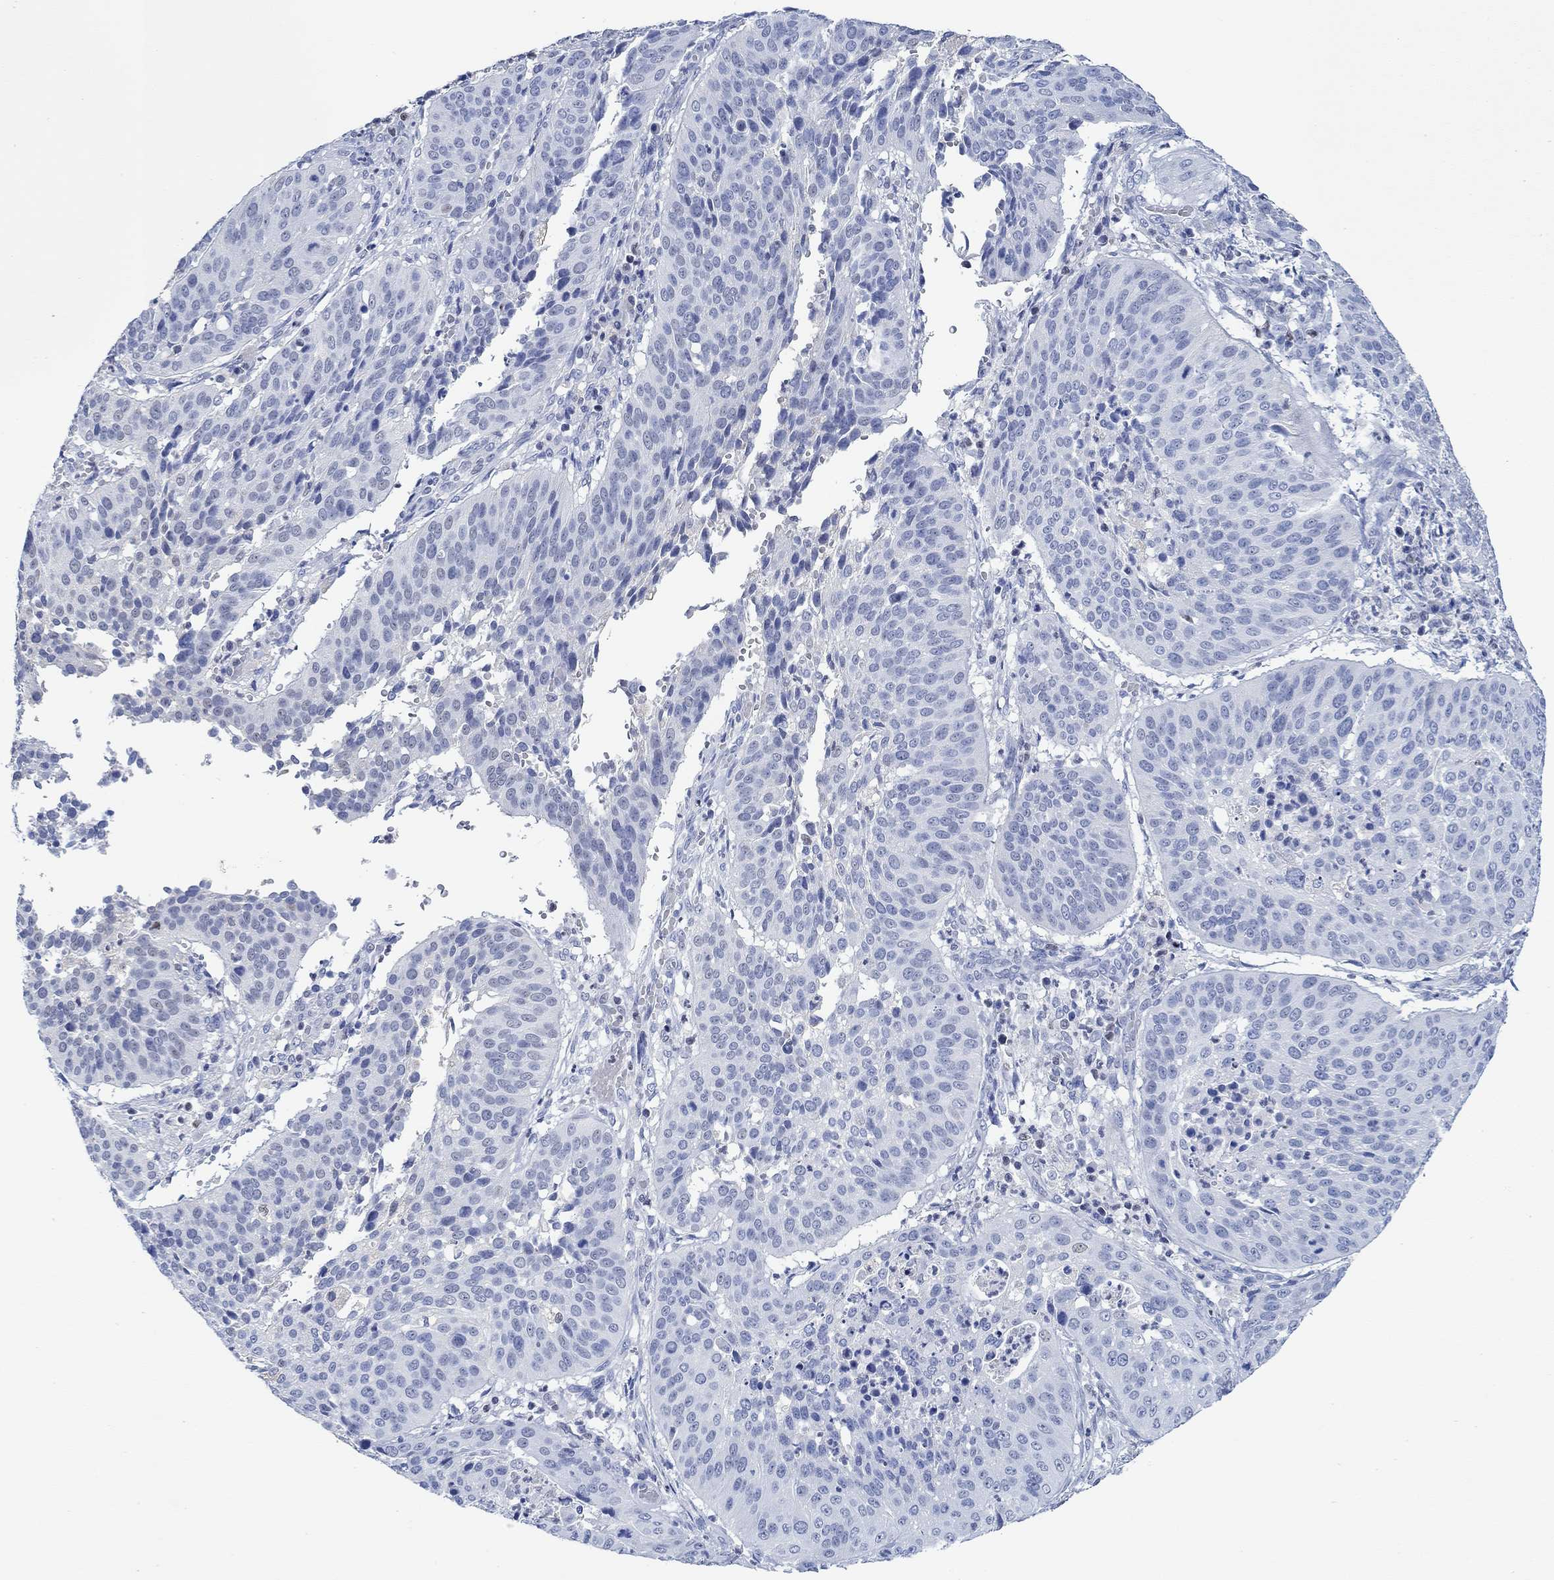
{"staining": {"intensity": "negative", "quantity": "none", "location": "none"}, "tissue": "cervical cancer", "cell_type": "Tumor cells", "image_type": "cancer", "snomed": [{"axis": "morphology", "description": "Normal tissue, NOS"}, {"axis": "morphology", "description": "Squamous cell carcinoma, NOS"}, {"axis": "topography", "description": "Cervix"}], "caption": "Cervical cancer (squamous cell carcinoma) stained for a protein using immunohistochemistry (IHC) displays no staining tumor cells.", "gene": "PPP1R17", "patient": {"sex": "female", "age": 39}}